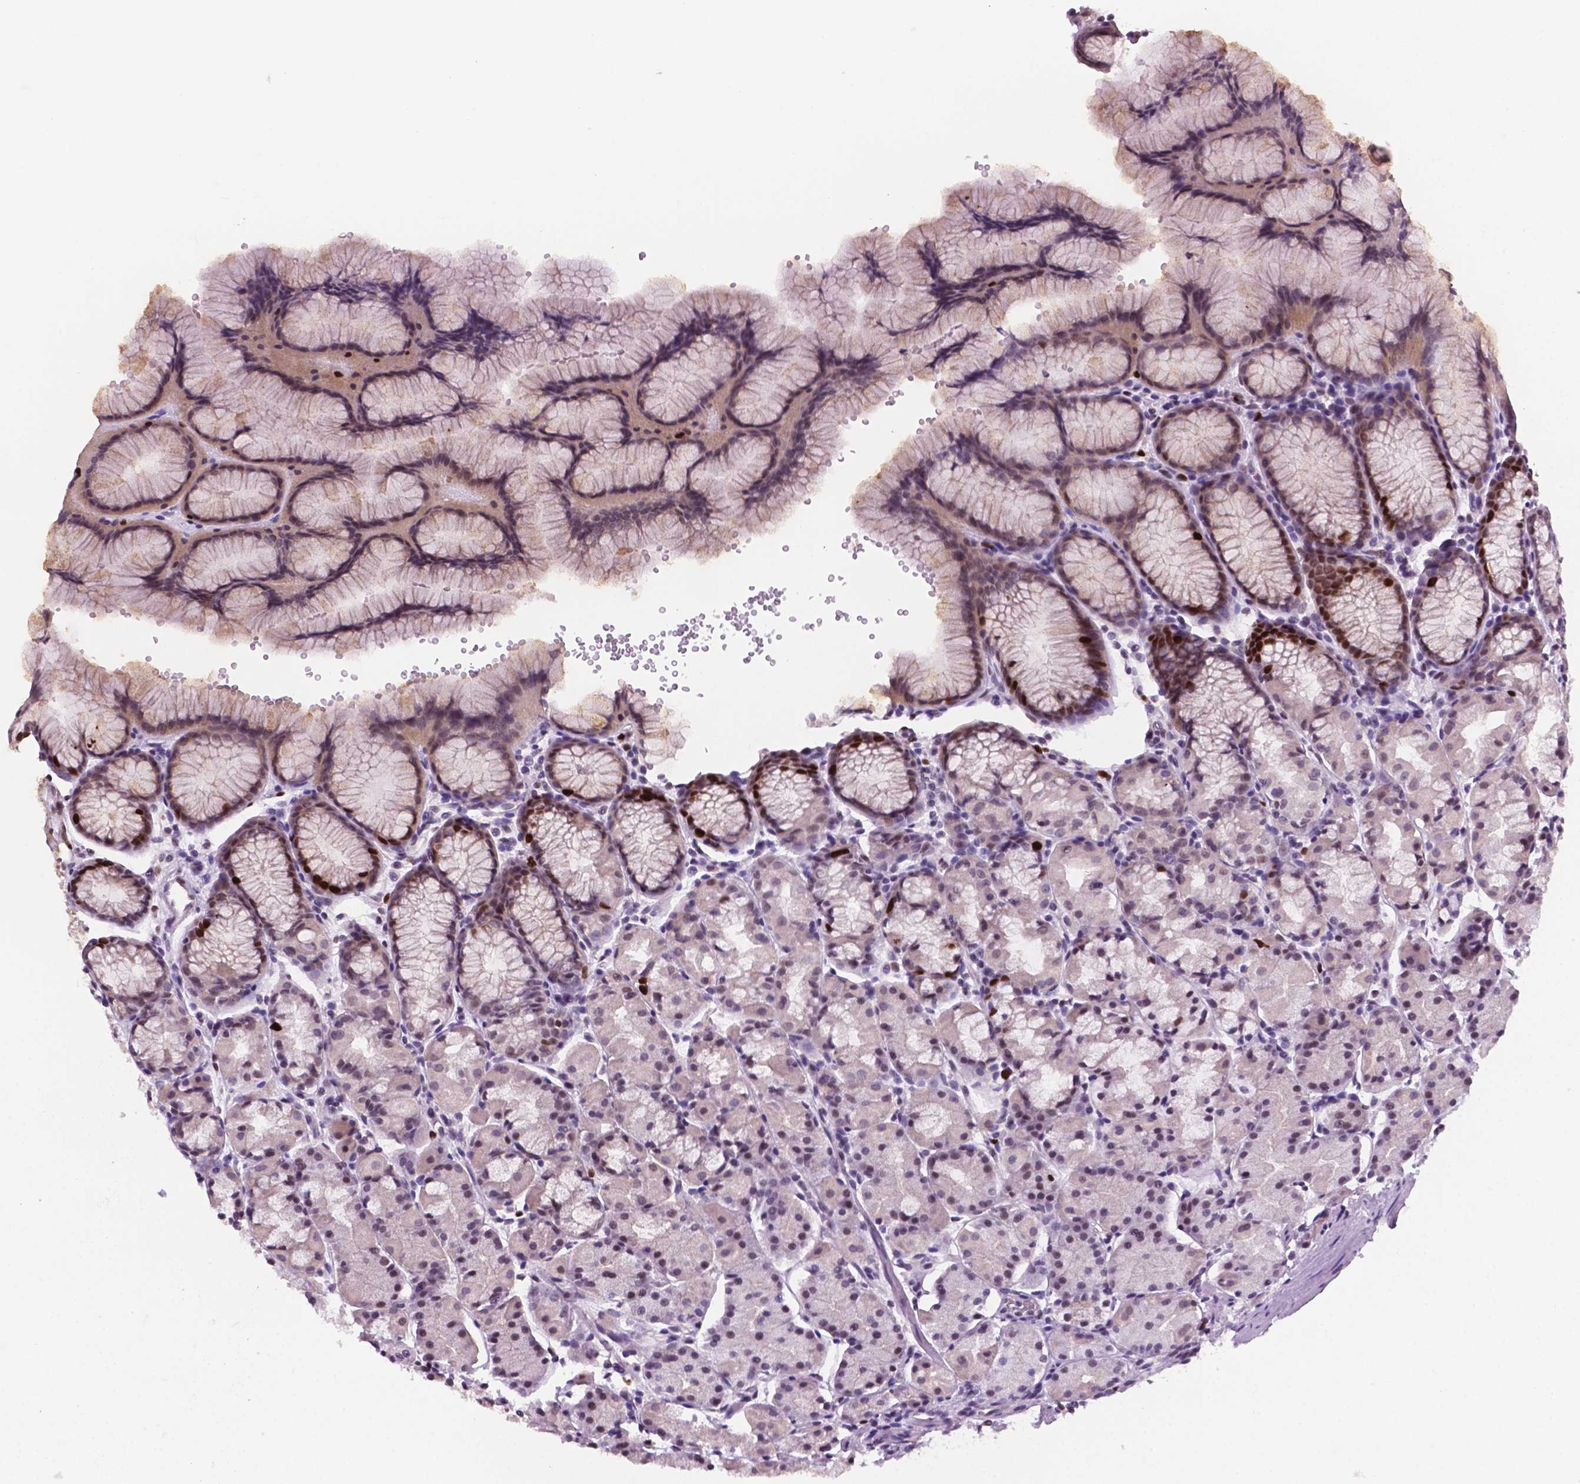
{"staining": {"intensity": "moderate", "quantity": "25%-75%", "location": "nuclear"}, "tissue": "stomach", "cell_type": "Glandular cells", "image_type": "normal", "snomed": [{"axis": "morphology", "description": "Normal tissue, NOS"}, {"axis": "topography", "description": "Stomach, upper"}], "caption": "Stomach stained with DAB immunohistochemistry (IHC) demonstrates medium levels of moderate nuclear positivity in approximately 25%-75% of glandular cells. (DAB IHC with brightfield microscopy, high magnification).", "gene": "NCAPH2", "patient": {"sex": "male", "age": 47}}